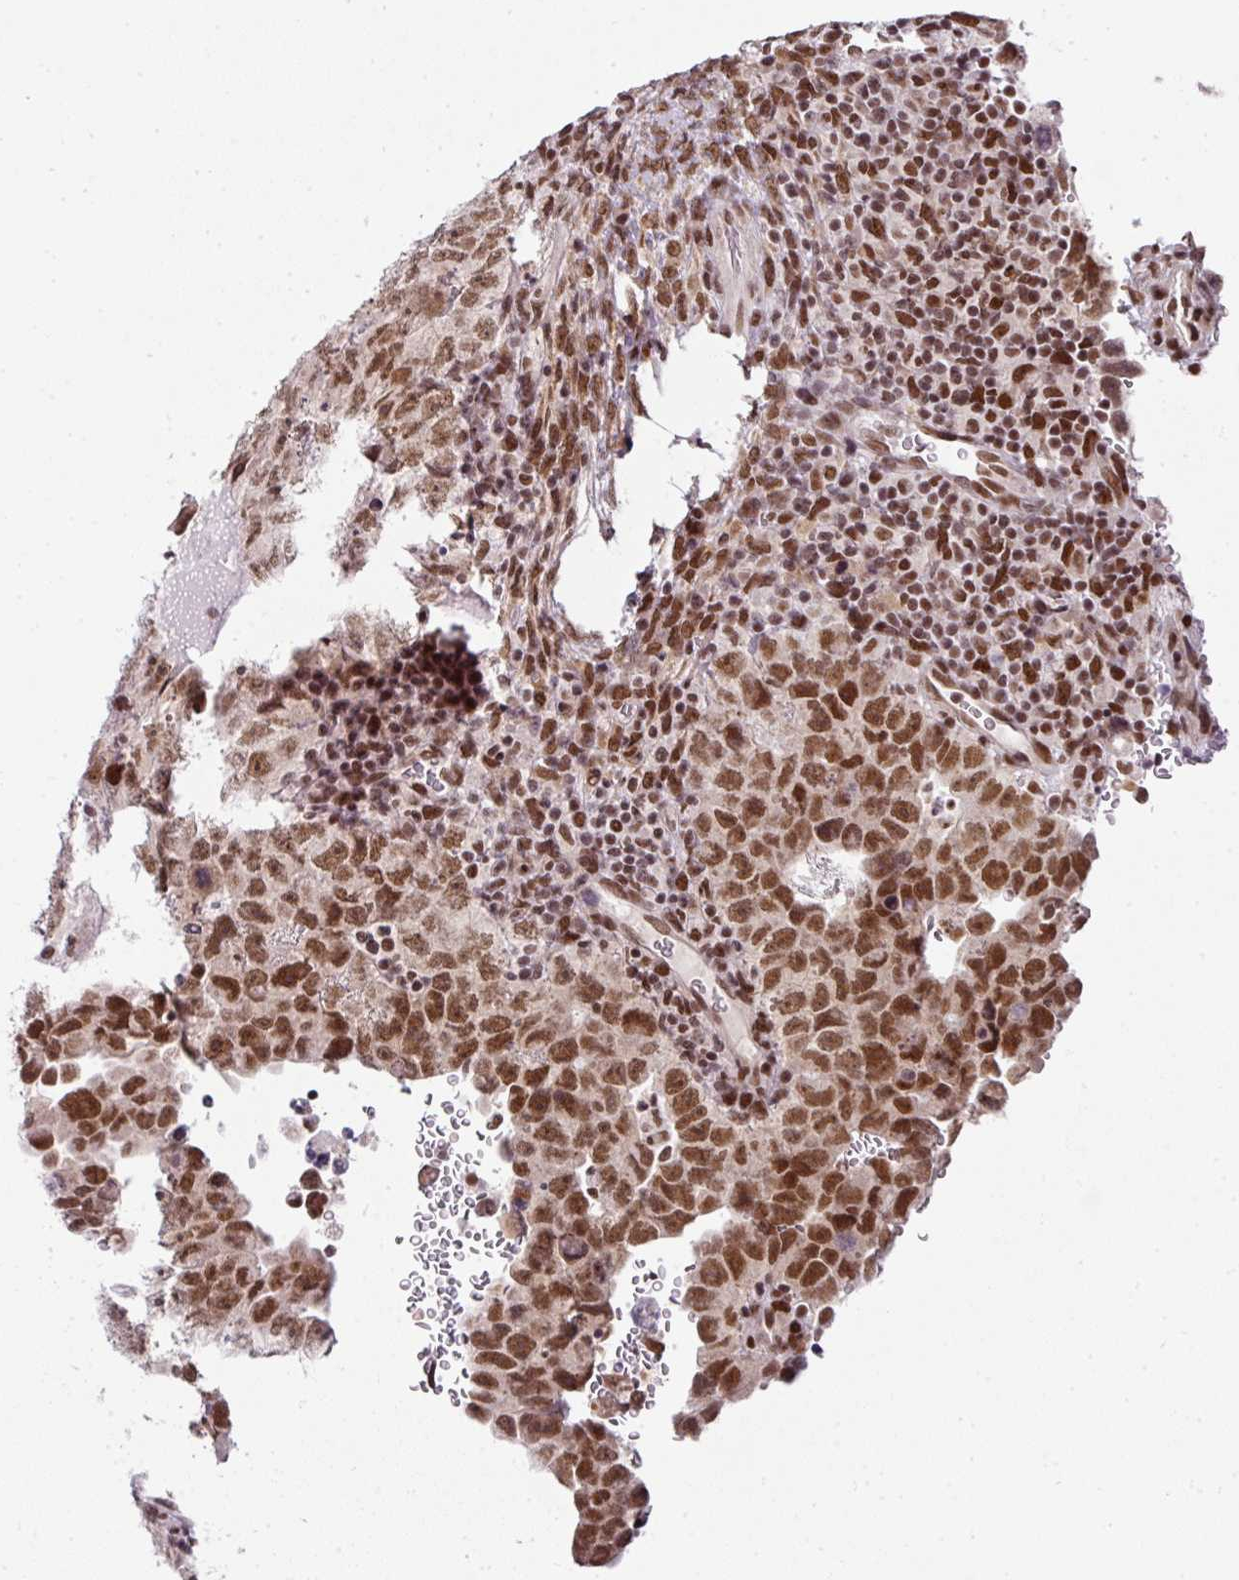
{"staining": {"intensity": "moderate", "quantity": ">75%", "location": "nuclear"}, "tissue": "testis cancer", "cell_type": "Tumor cells", "image_type": "cancer", "snomed": [{"axis": "morphology", "description": "Carcinoma, Embryonal, NOS"}, {"axis": "topography", "description": "Testis"}], "caption": "Embryonal carcinoma (testis) stained for a protein exhibits moderate nuclear positivity in tumor cells.", "gene": "NFYA", "patient": {"sex": "male", "age": 24}}